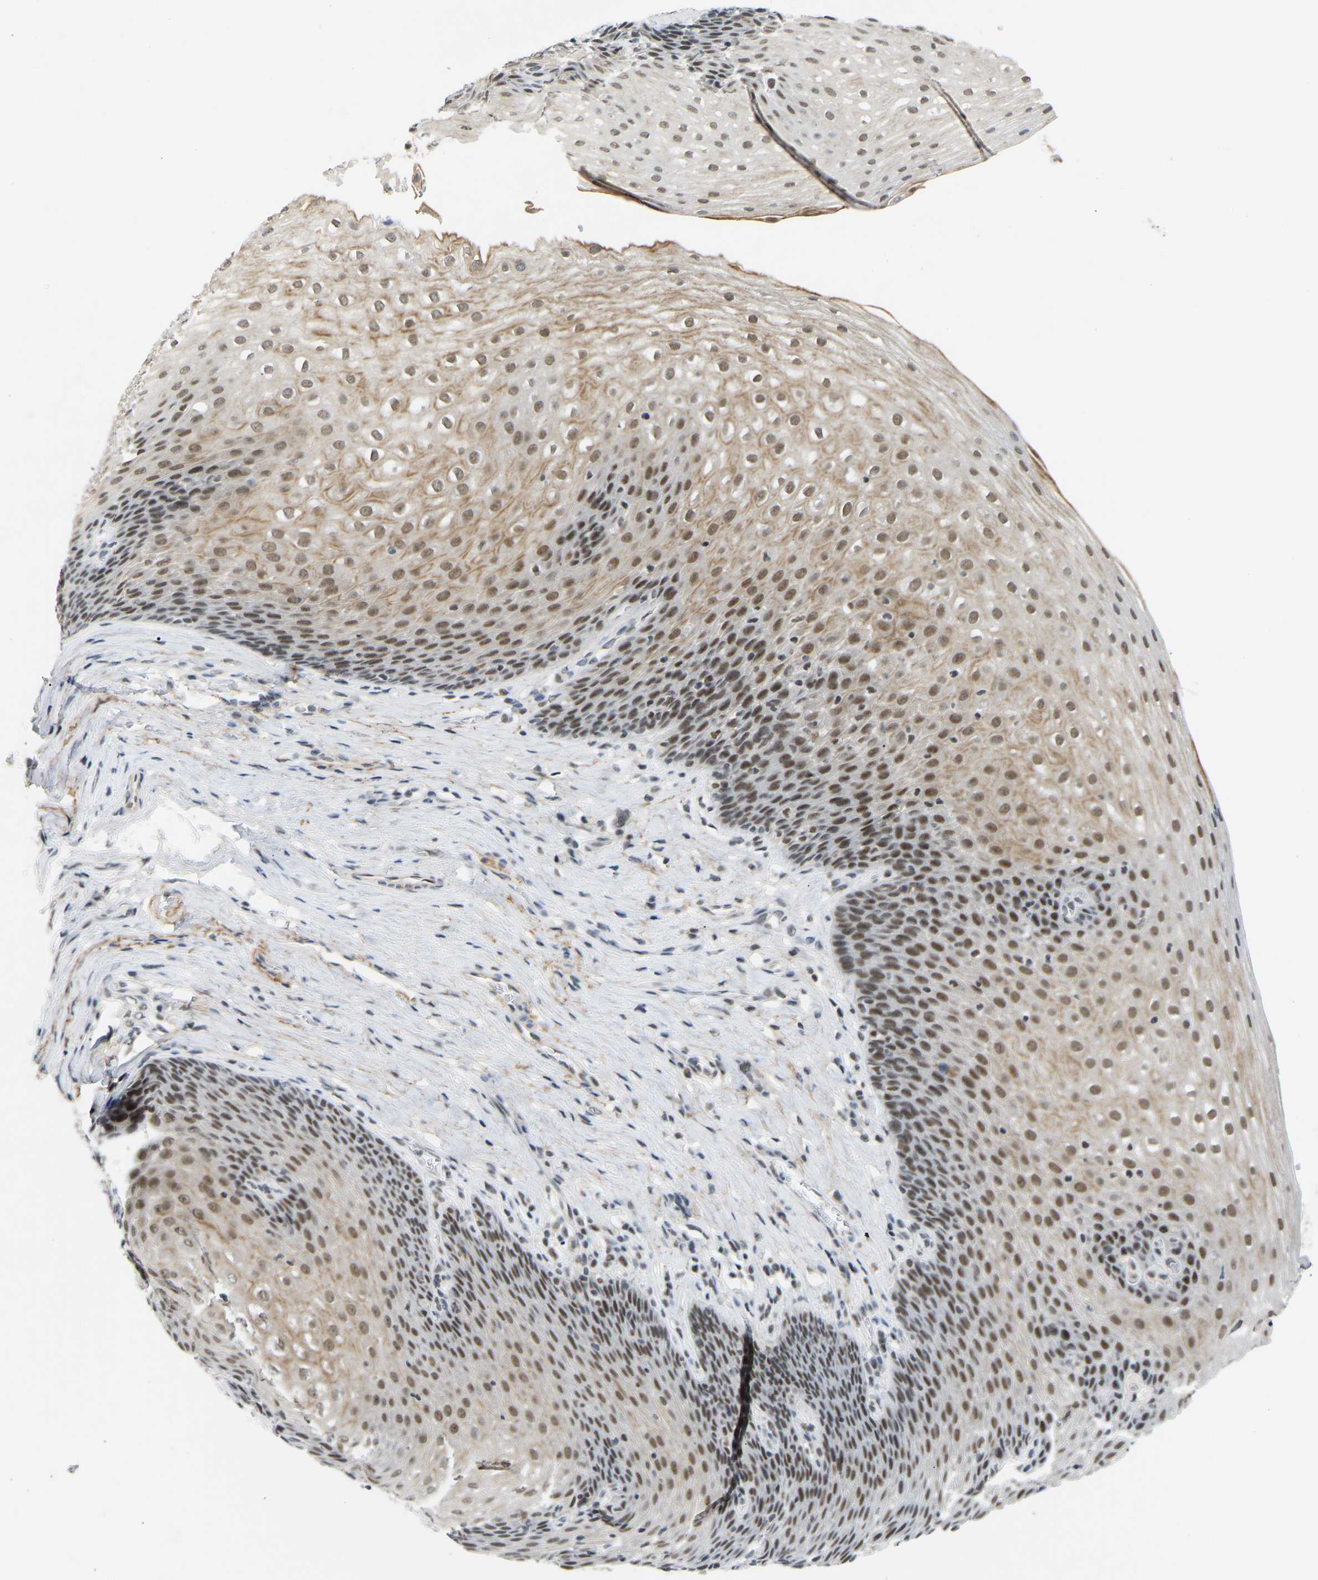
{"staining": {"intensity": "moderate", "quantity": ">75%", "location": "cytoplasmic/membranous,nuclear"}, "tissue": "esophagus", "cell_type": "Squamous epithelial cells", "image_type": "normal", "snomed": [{"axis": "morphology", "description": "Normal tissue, NOS"}, {"axis": "topography", "description": "Esophagus"}], "caption": "Immunohistochemical staining of benign esophagus shows medium levels of moderate cytoplasmic/membranous,nuclear staining in about >75% of squamous epithelial cells. (DAB (3,3'-diaminobenzidine) = brown stain, brightfield microscopy at high magnification).", "gene": "RBM15", "patient": {"sex": "female", "age": 61}}